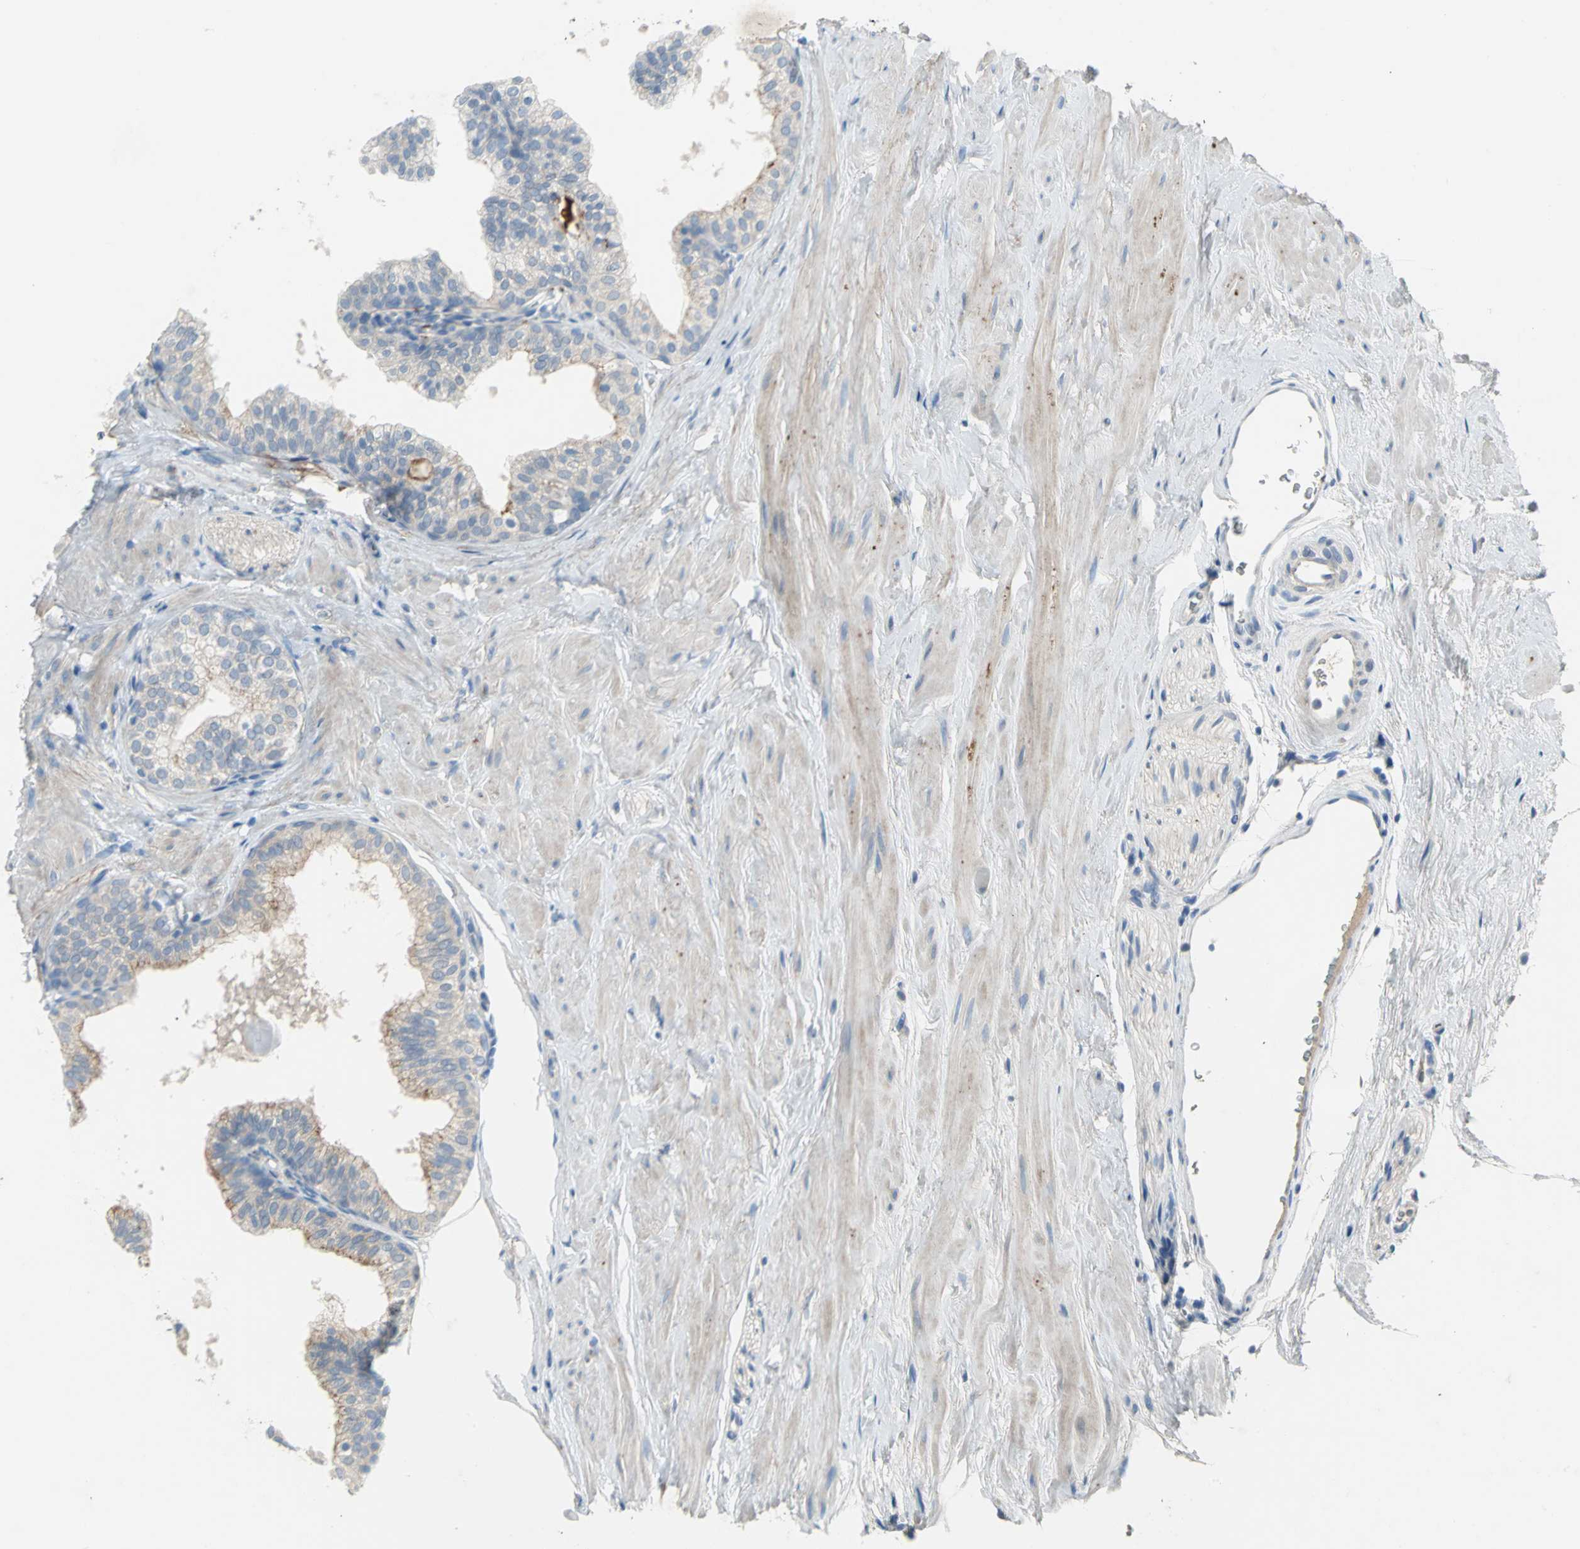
{"staining": {"intensity": "moderate", "quantity": "<25%", "location": "cytoplasmic/membranous"}, "tissue": "prostate", "cell_type": "Glandular cells", "image_type": "normal", "snomed": [{"axis": "morphology", "description": "Normal tissue, NOS"}, {"axis": "topography", "description": "Prostate"}], "caption": "IHC histopathology image of benign prostate: prostate stained using IHC demonstrates low levels of moderate protein expression localized specifically in the cytoplasmic/membranous of glandular cells, appearing as a cytoplasmic/membranous brown color.", "gene": "PTGDS", "patient": {"sex": "male", "age": 60}}